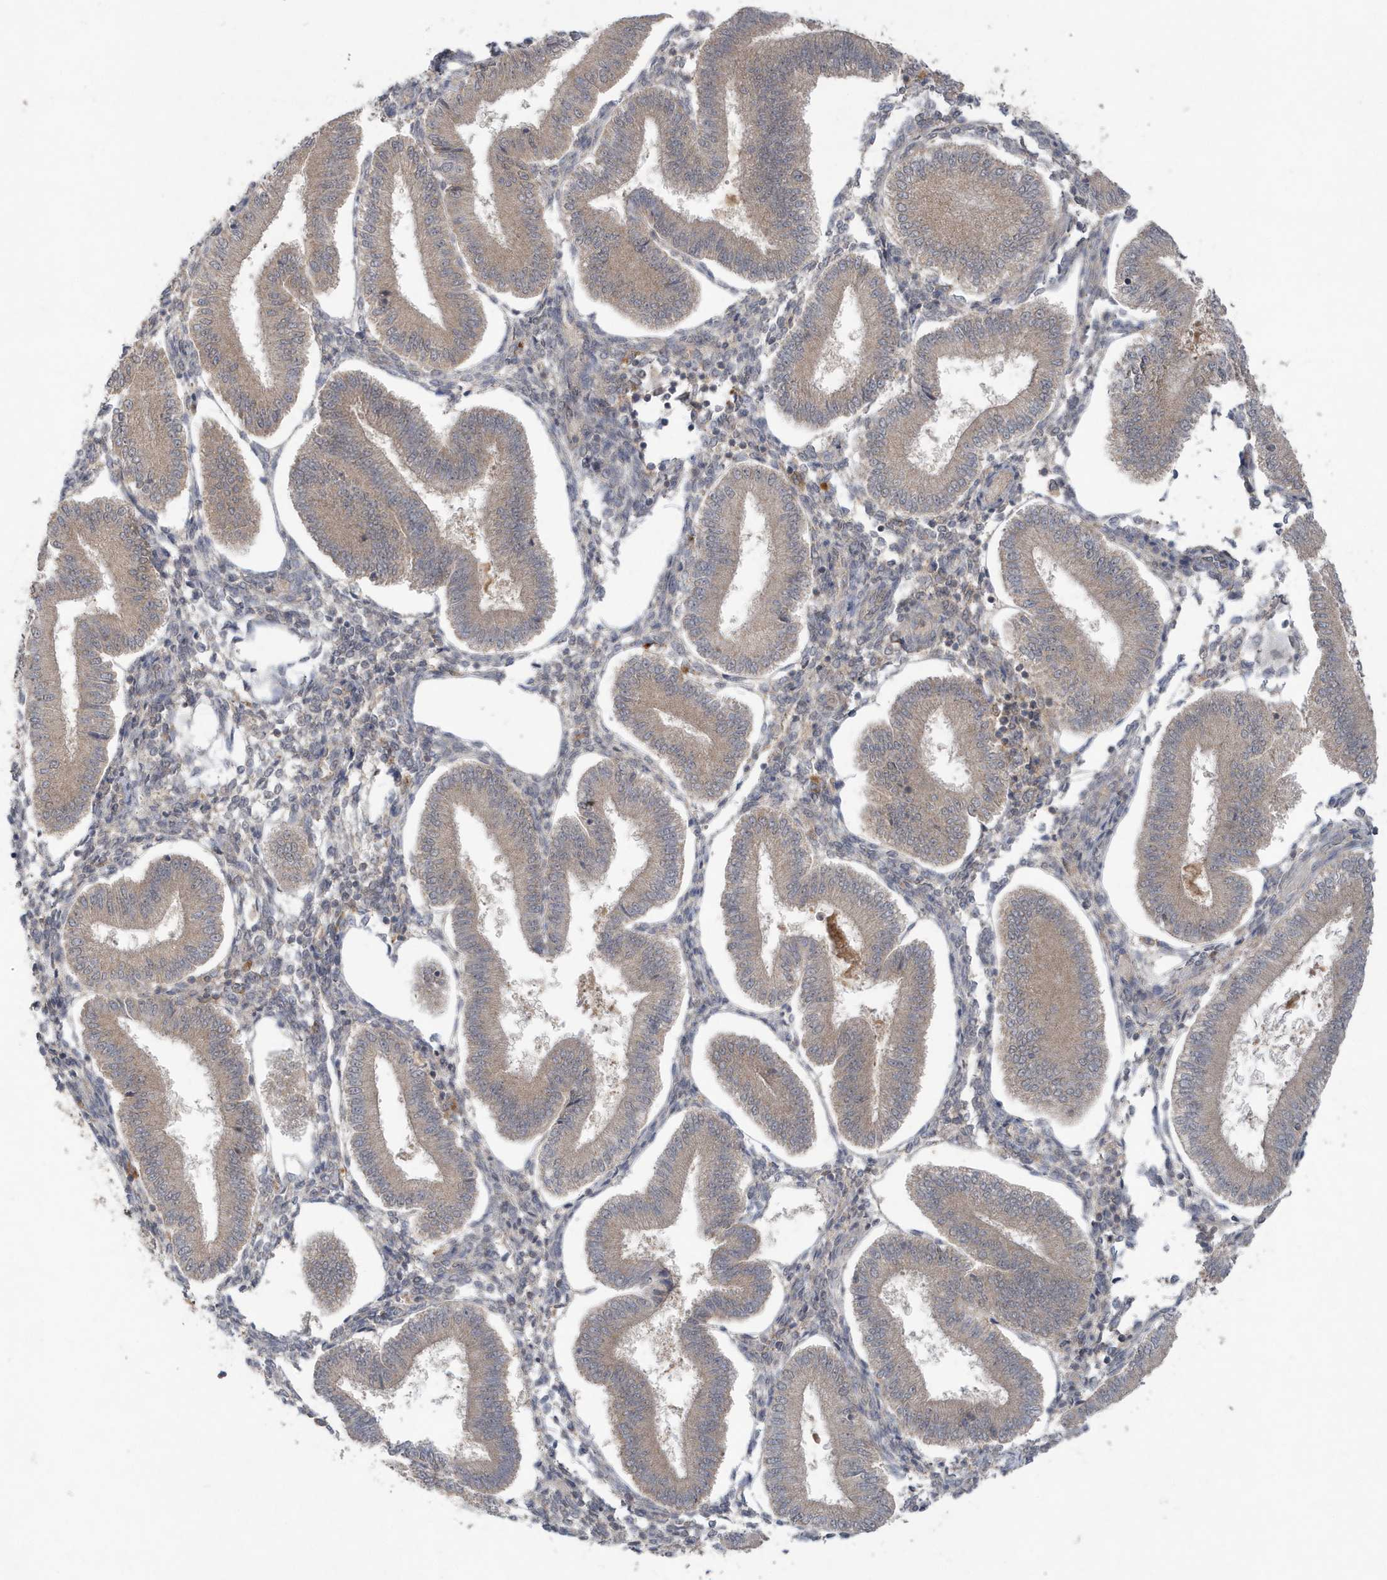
{"staining": {"intensity": "weak", "quantity": "<25%", "location": "cytoplasmic/membranous"}, "tissue": "endometrium", "cell_type": "Cells in endometrial stroma", "image_type": "normal", "snomed": [{"axis": "morphology", "description": "Normal tissue, NOS"}, {"axis": "topography", "description": "Endometrium"}], "caption": "Immunohistochemistry (IHC) micrograph of unremarkable human endometrium stained for a protein (brown), which displays no staining in cells in endometrial stroma.", "gene": "C1RL", "patient": {"sex": "female", "age": 39}}